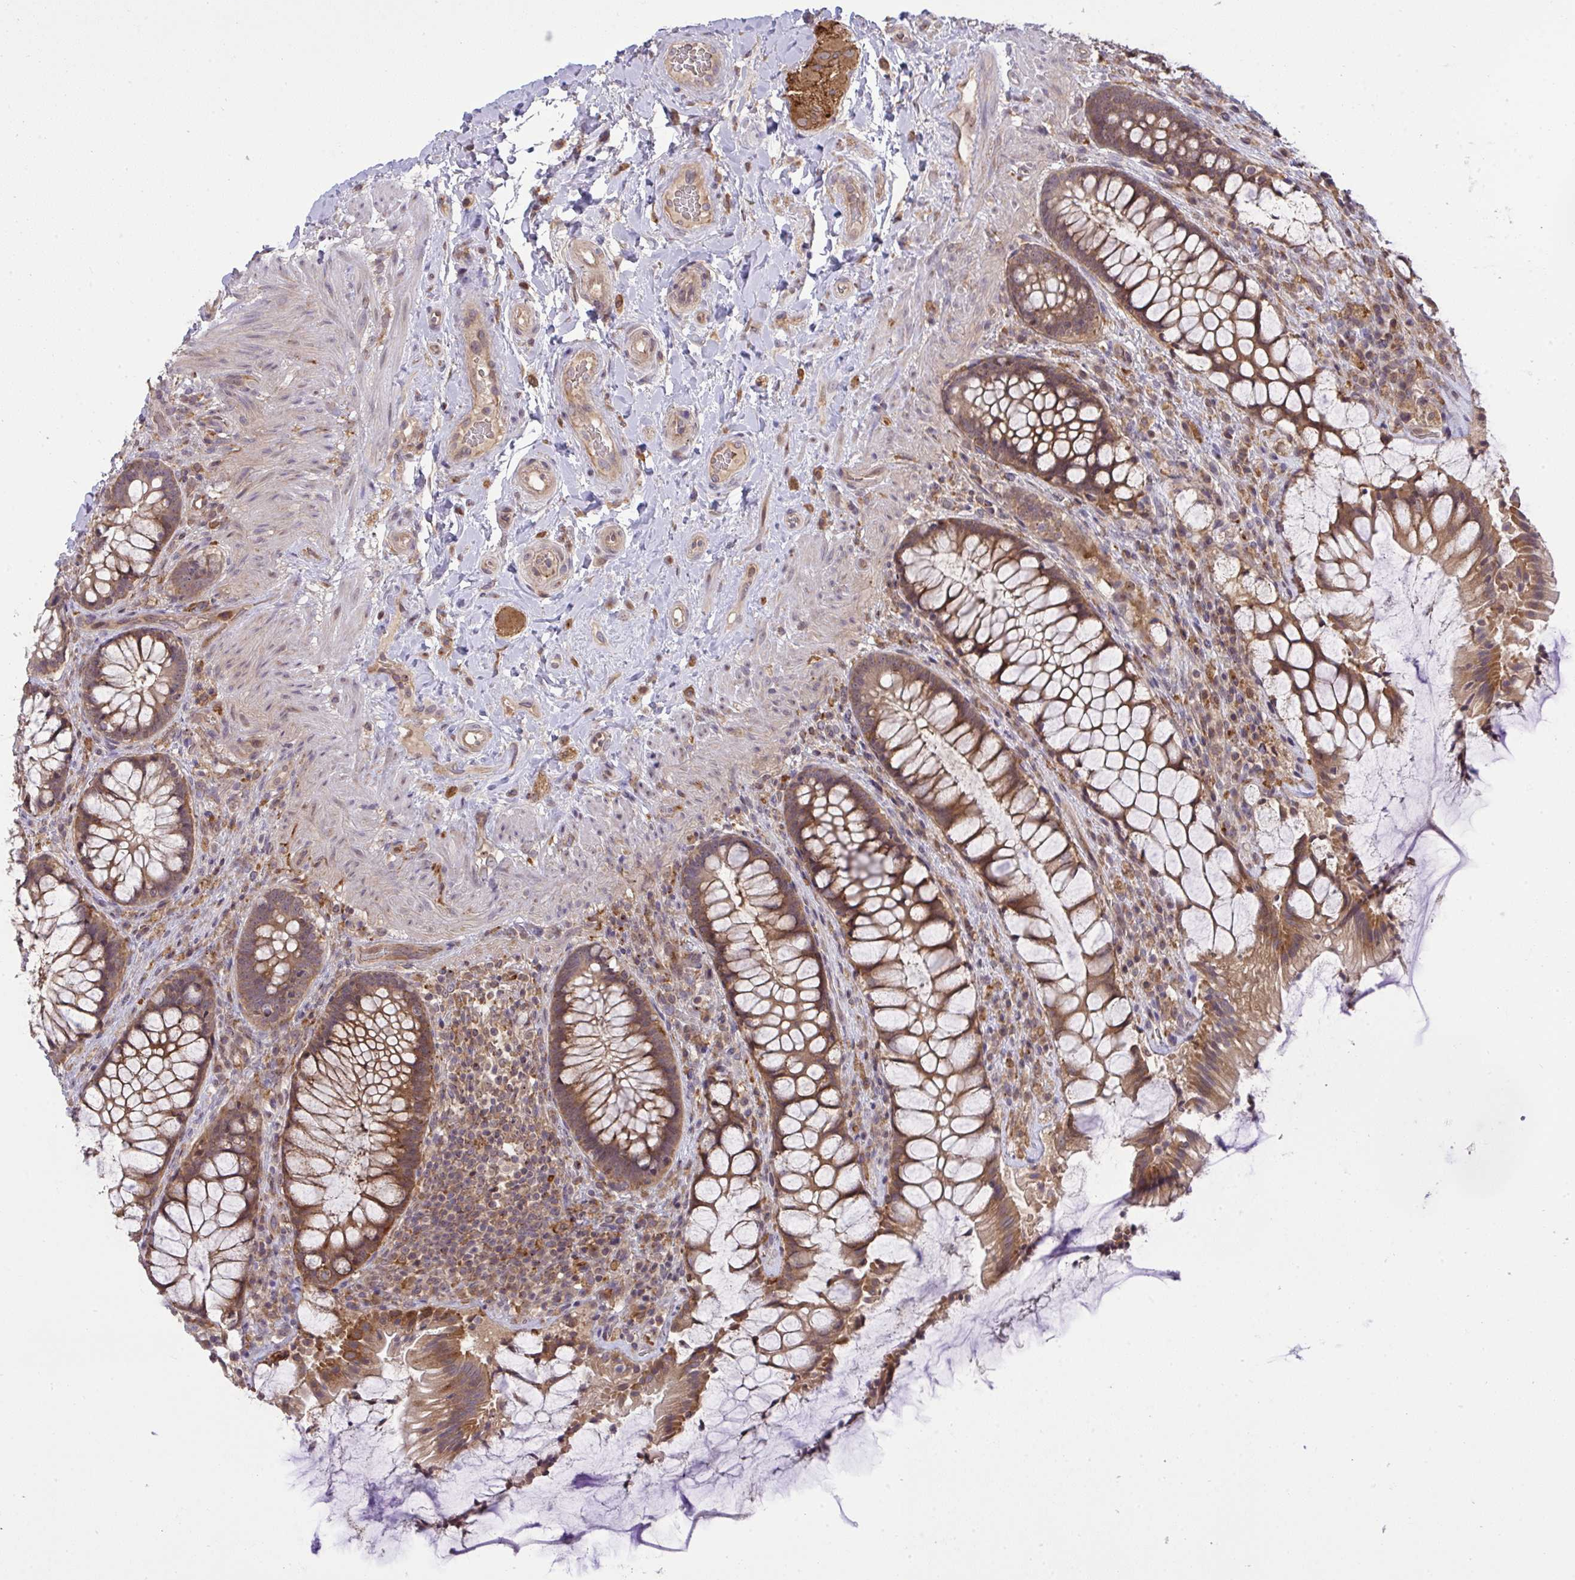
{"staining": {"intensity": "moderate", "quantity": ">75%", "location": "cytoplasmic/membranous"}, "tissue": "rectum", "cell_type": "Glandular cells", "image_type": "normal", "snomed": [{"axis": "morphology", "description": "Normal tissue, NOS"}, {"axis": "topography", "description": "Rectum"}], "caption": "A brown stain shows moderate cytoplasmic/membranous expression of a protein in glandular cells of normal rectum. Using DAB (brown) and hematoxylin (blue) stains, captured at high magnification using brightfield microscopy.", "gene": "SLC9A6", "patient": {"sex": "female", "age": 58}}